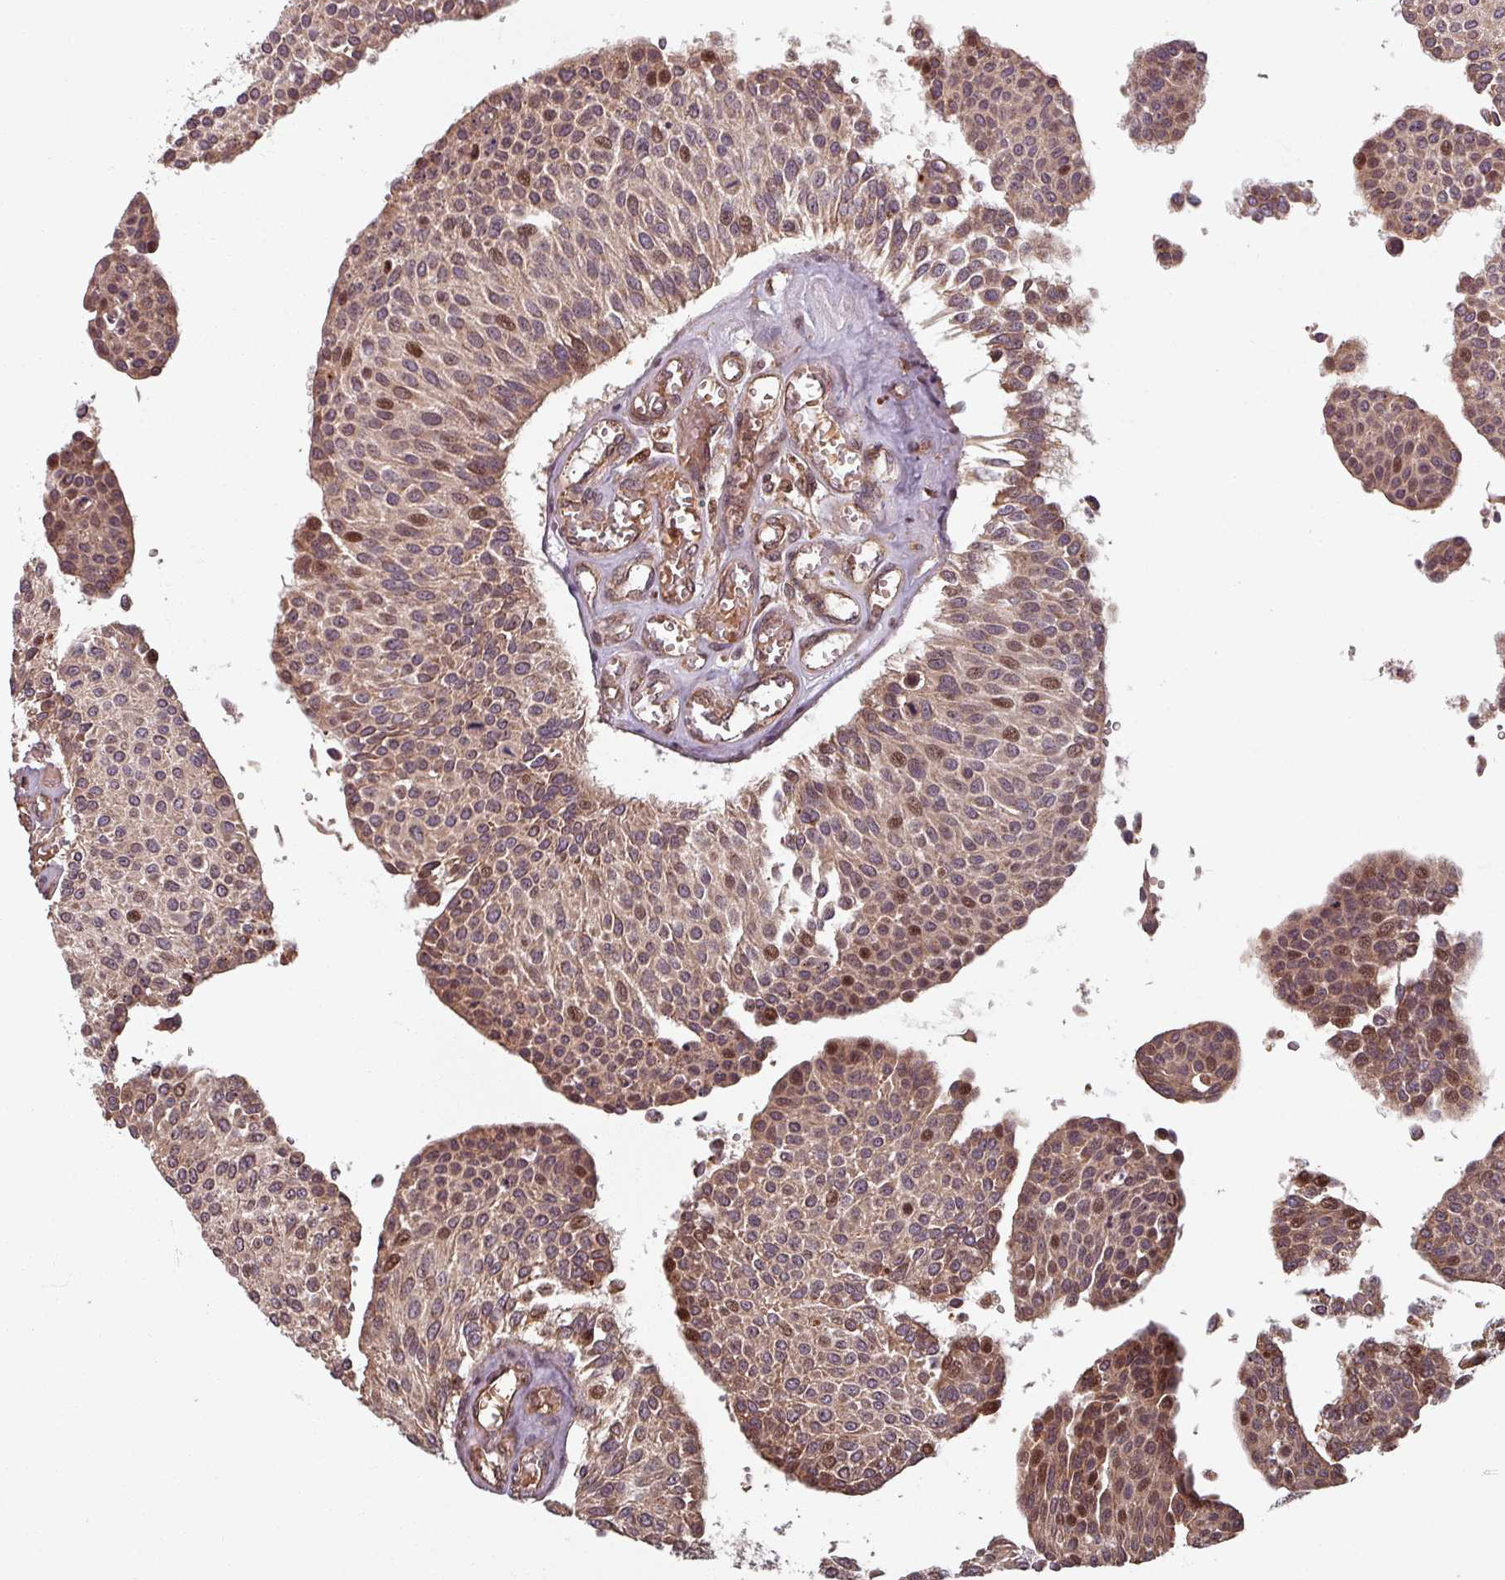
{"staining": {"intensity": "moderate", "quantity": "25%-75%", "location": "cytoplasmic/membranous,nuclear"}, "tissue": "urothelial cancer", "cell_type": "Tumor cells", "image_type": "cancer", "snomed": [{"axis": "morphology", "description": "Urothelial carcinoma, NOS"}, {"axis": "topography", "description": "Urinary bladder"}], "caption": "A brown stain shows moderate cytoplasmic/membranous and nuclear staining of a protein in urothelial cancer tumor cells.", "gene": "EID1", "patient": {"sex": "male", "age": 55}}